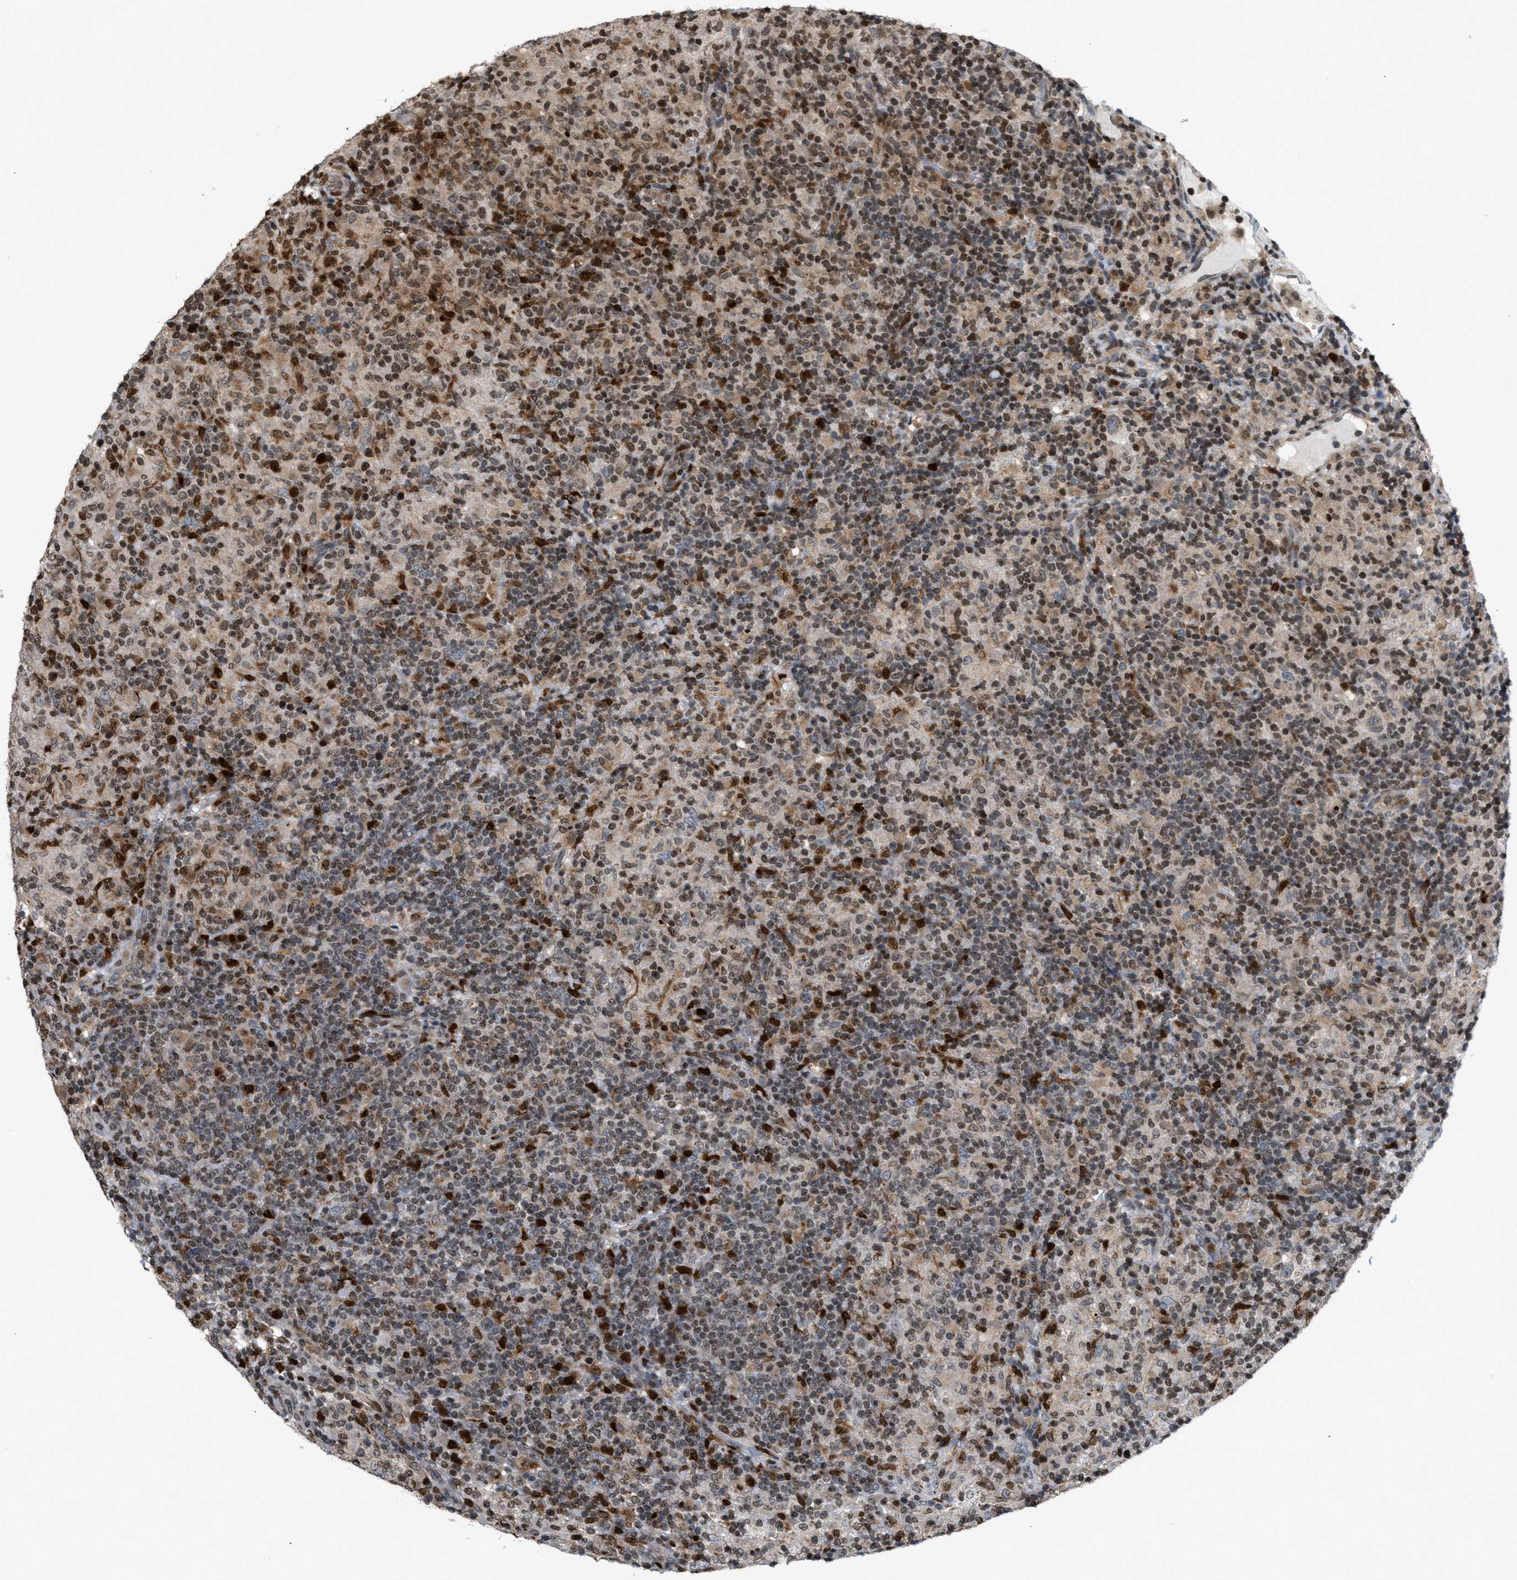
{"staining": {"intensity": "weak", "quantity": "<25%", "location": "cytoplasmic/membranous"}, "tissue": "lymphoma", "cell_type": "Tumor cells", "image_type": "cancer", "snomed": [{"axis": "morphology", "description": "Hodgkin's disease, NOS"}, {"axis": "topography", "description": "Lymph node"}], "caption": "Image shows no protein staining in tumor cells of Hodgkin's disease tissue.", "gene": "PRUNE2", "patient": {"sex": "male", "age": 70}}